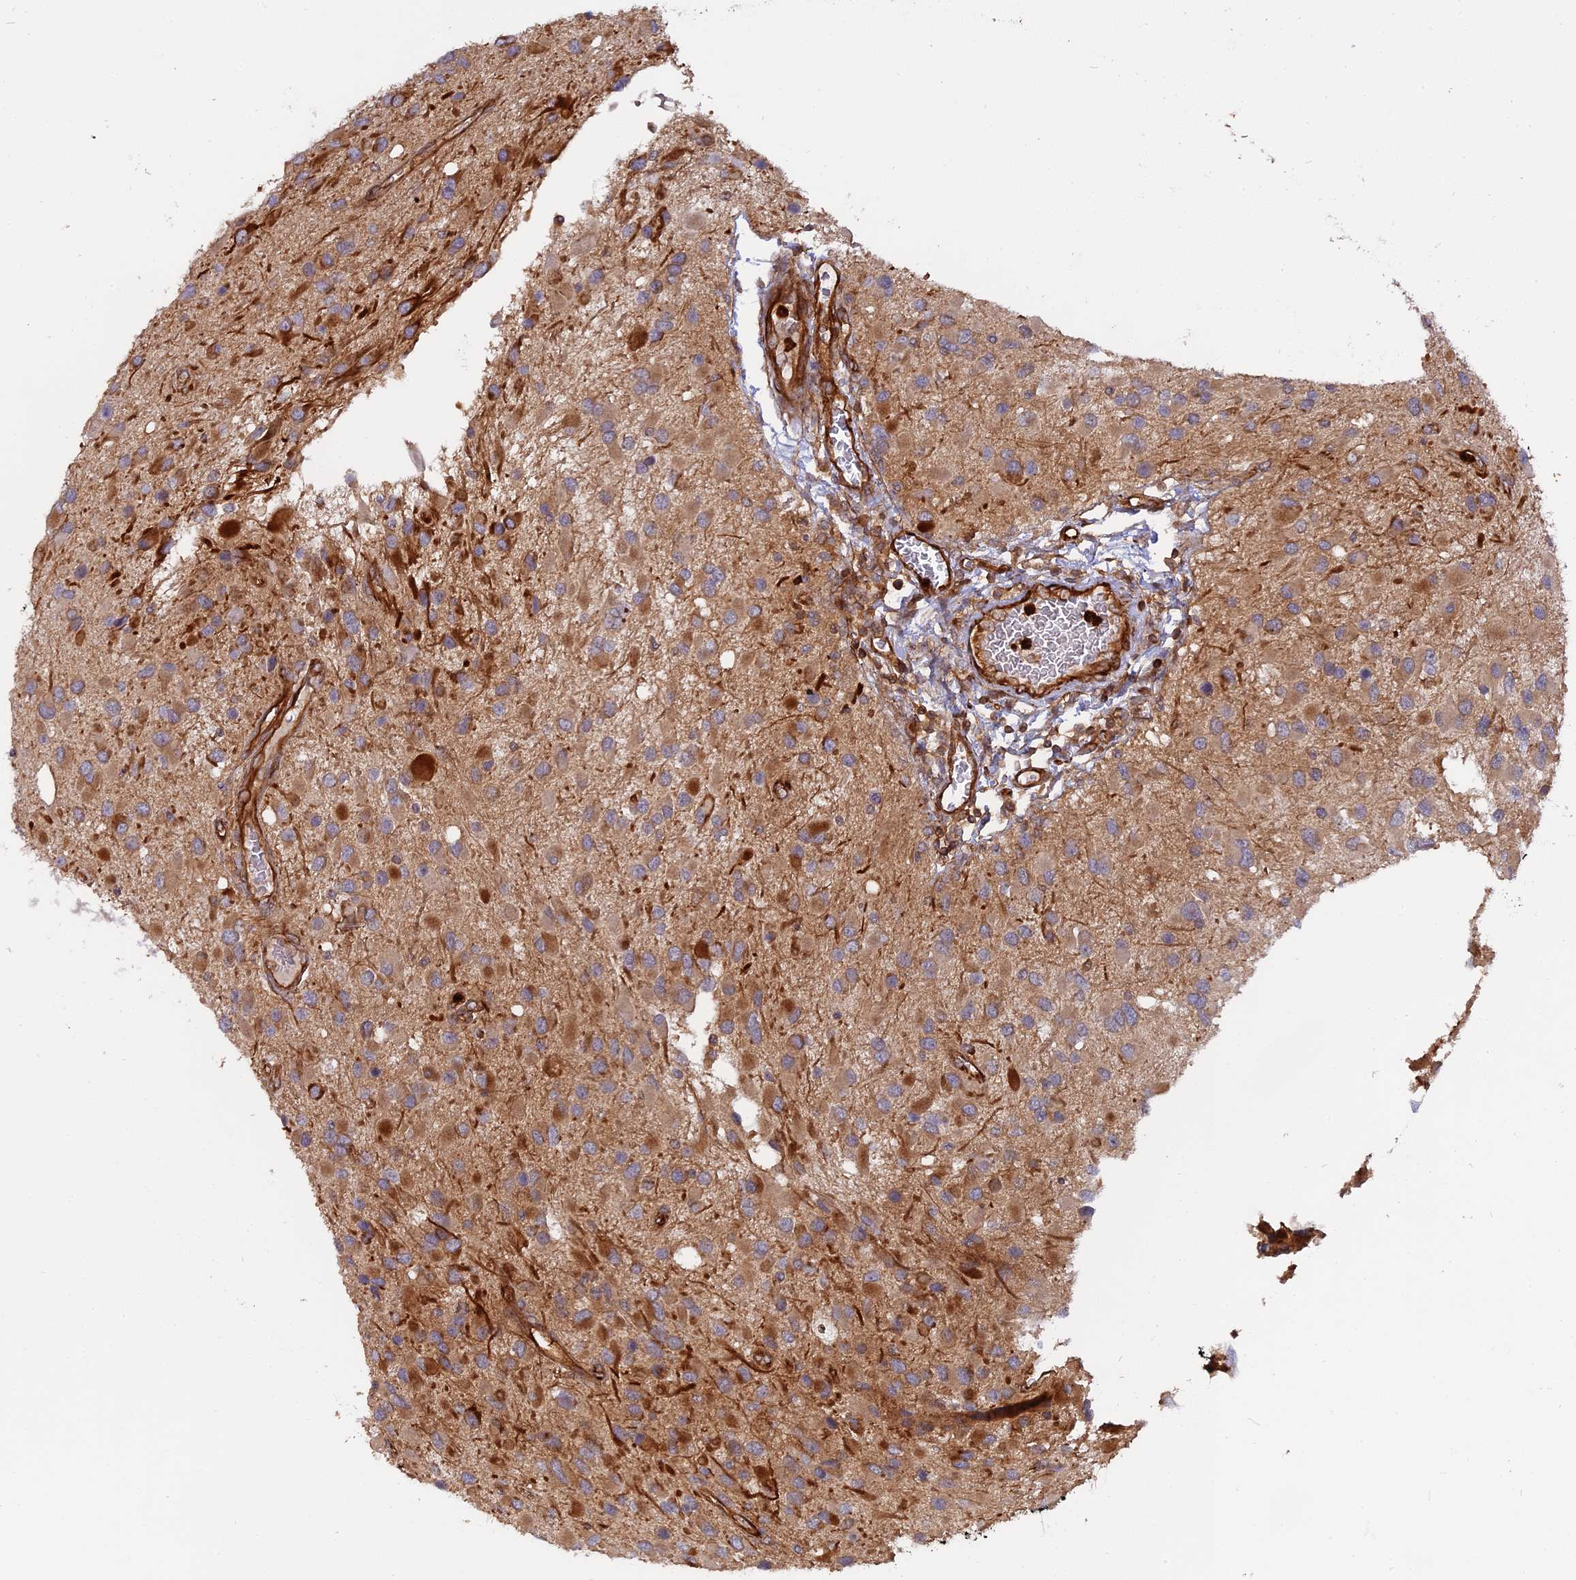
{"staining": {"intensity": "moderate", "quantity": ">75%", "location": "cytoplasmic/membranous"}, "tissue": "glioma", "cell_type": "Tumor cells", "image_type": "cancer", "snomed": [{"axis": "morphology", "description": "Glioma, malignant, High grade"}, {"axis": "topography", "description": "Brain"}], "caption": "This photomicrograph exhibits immunohistochemistry (IHC) staining of malignant glioma (high-grade), with medium moderate cytoplasmic/membranous positivity in approximately >75% of tumor cells.", "gene": "PHLDB3", "patient": {"sex": "male", "age": 53}}